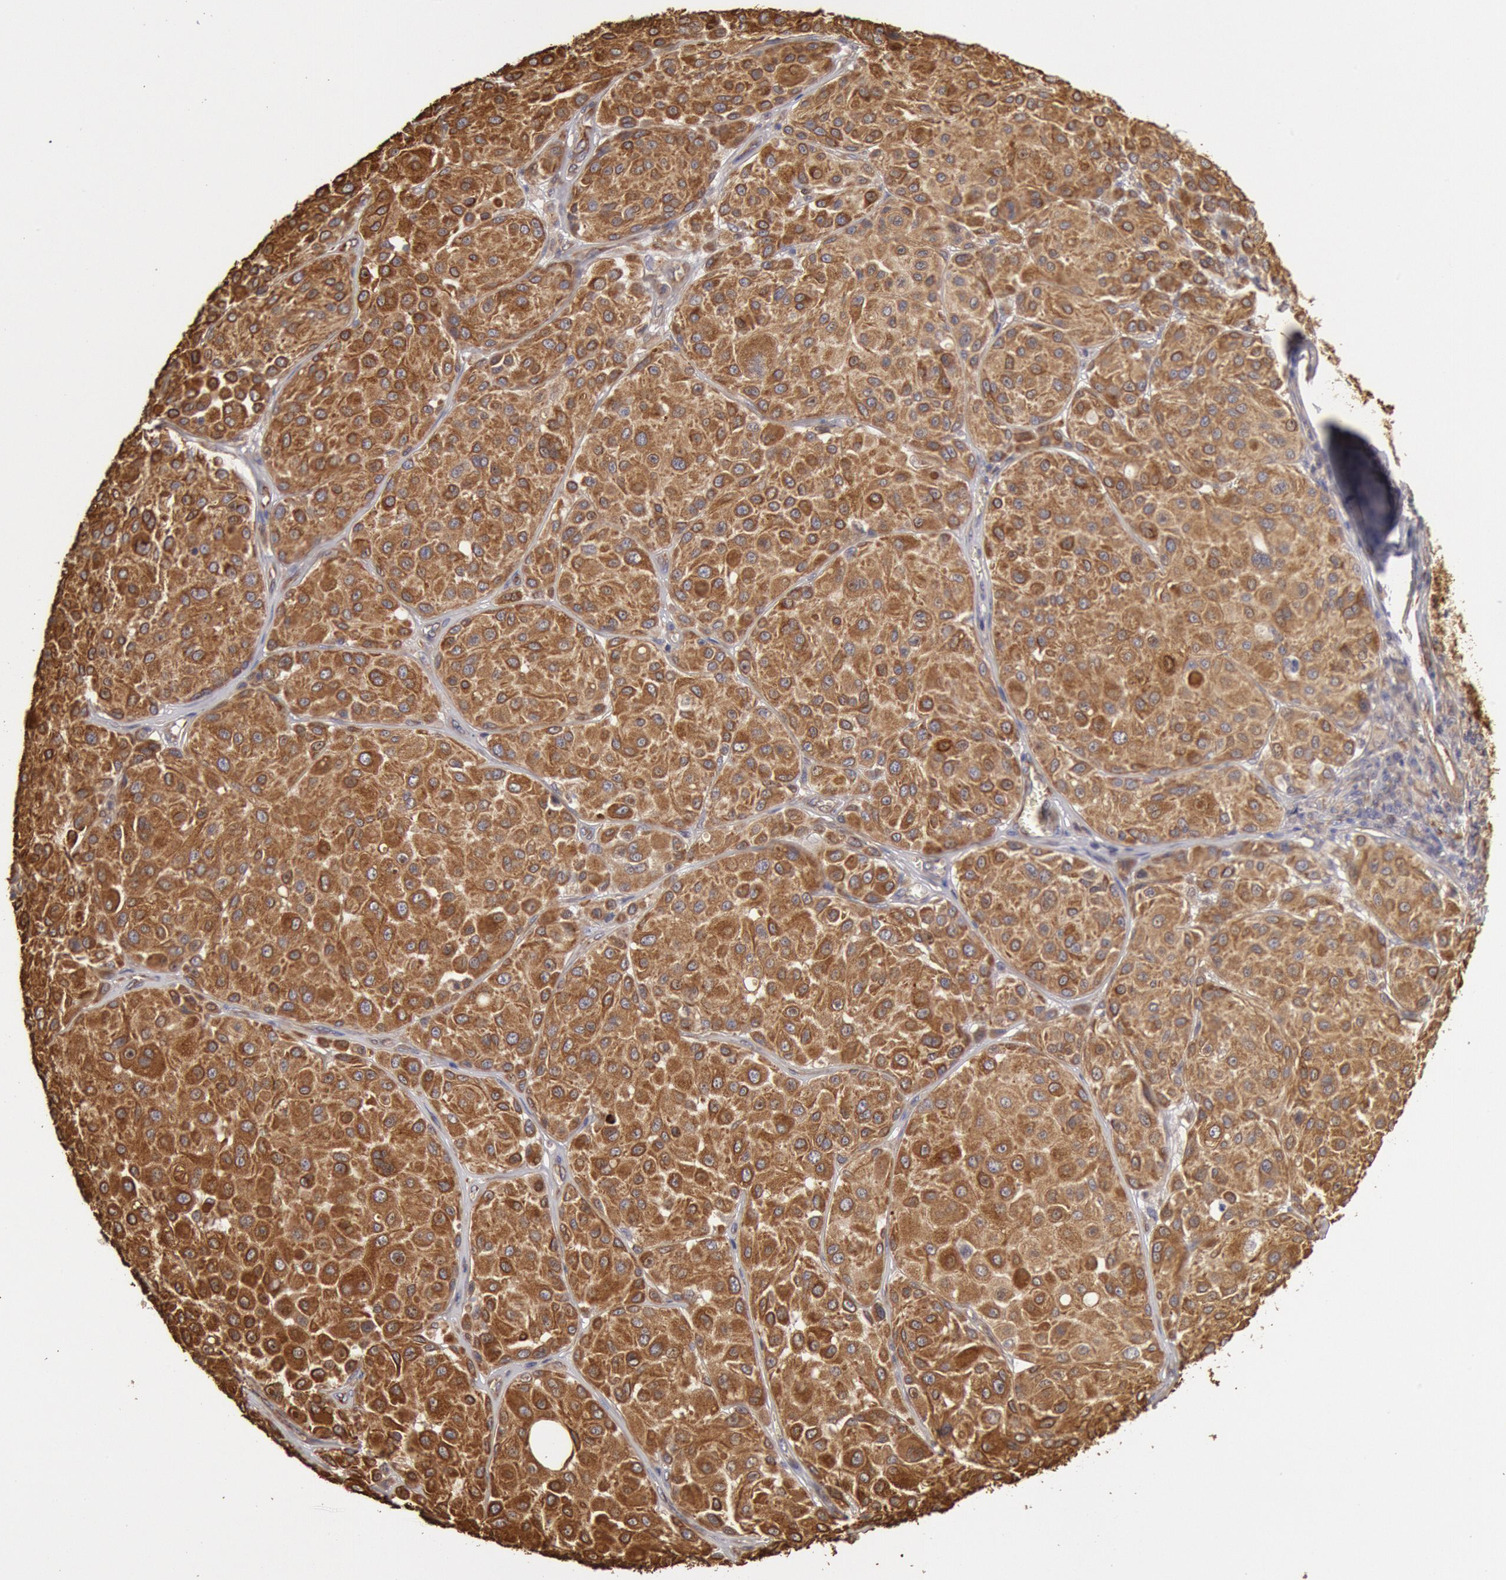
{"staining": {"intensity": "strong", "quantity": ">75%", "location": "cytoplasmic/membranous"}, "tissue": "melanoma", "cell_type": "Tumor cells", "image_type": "cancer", "snomed": [{"axis": "morphology", "description": "Malignant melanoma, NOS"}, {"axis": "topography", "description": "Skin"}], "caption": "Immunohistochemical staining of human malignant melanoma displays high levels of strong cytoplasmic/membranous protein staining in about >75% of tumor cells.", "gene": "RNF139", "patient": {"sex": "male", "age": 36}}